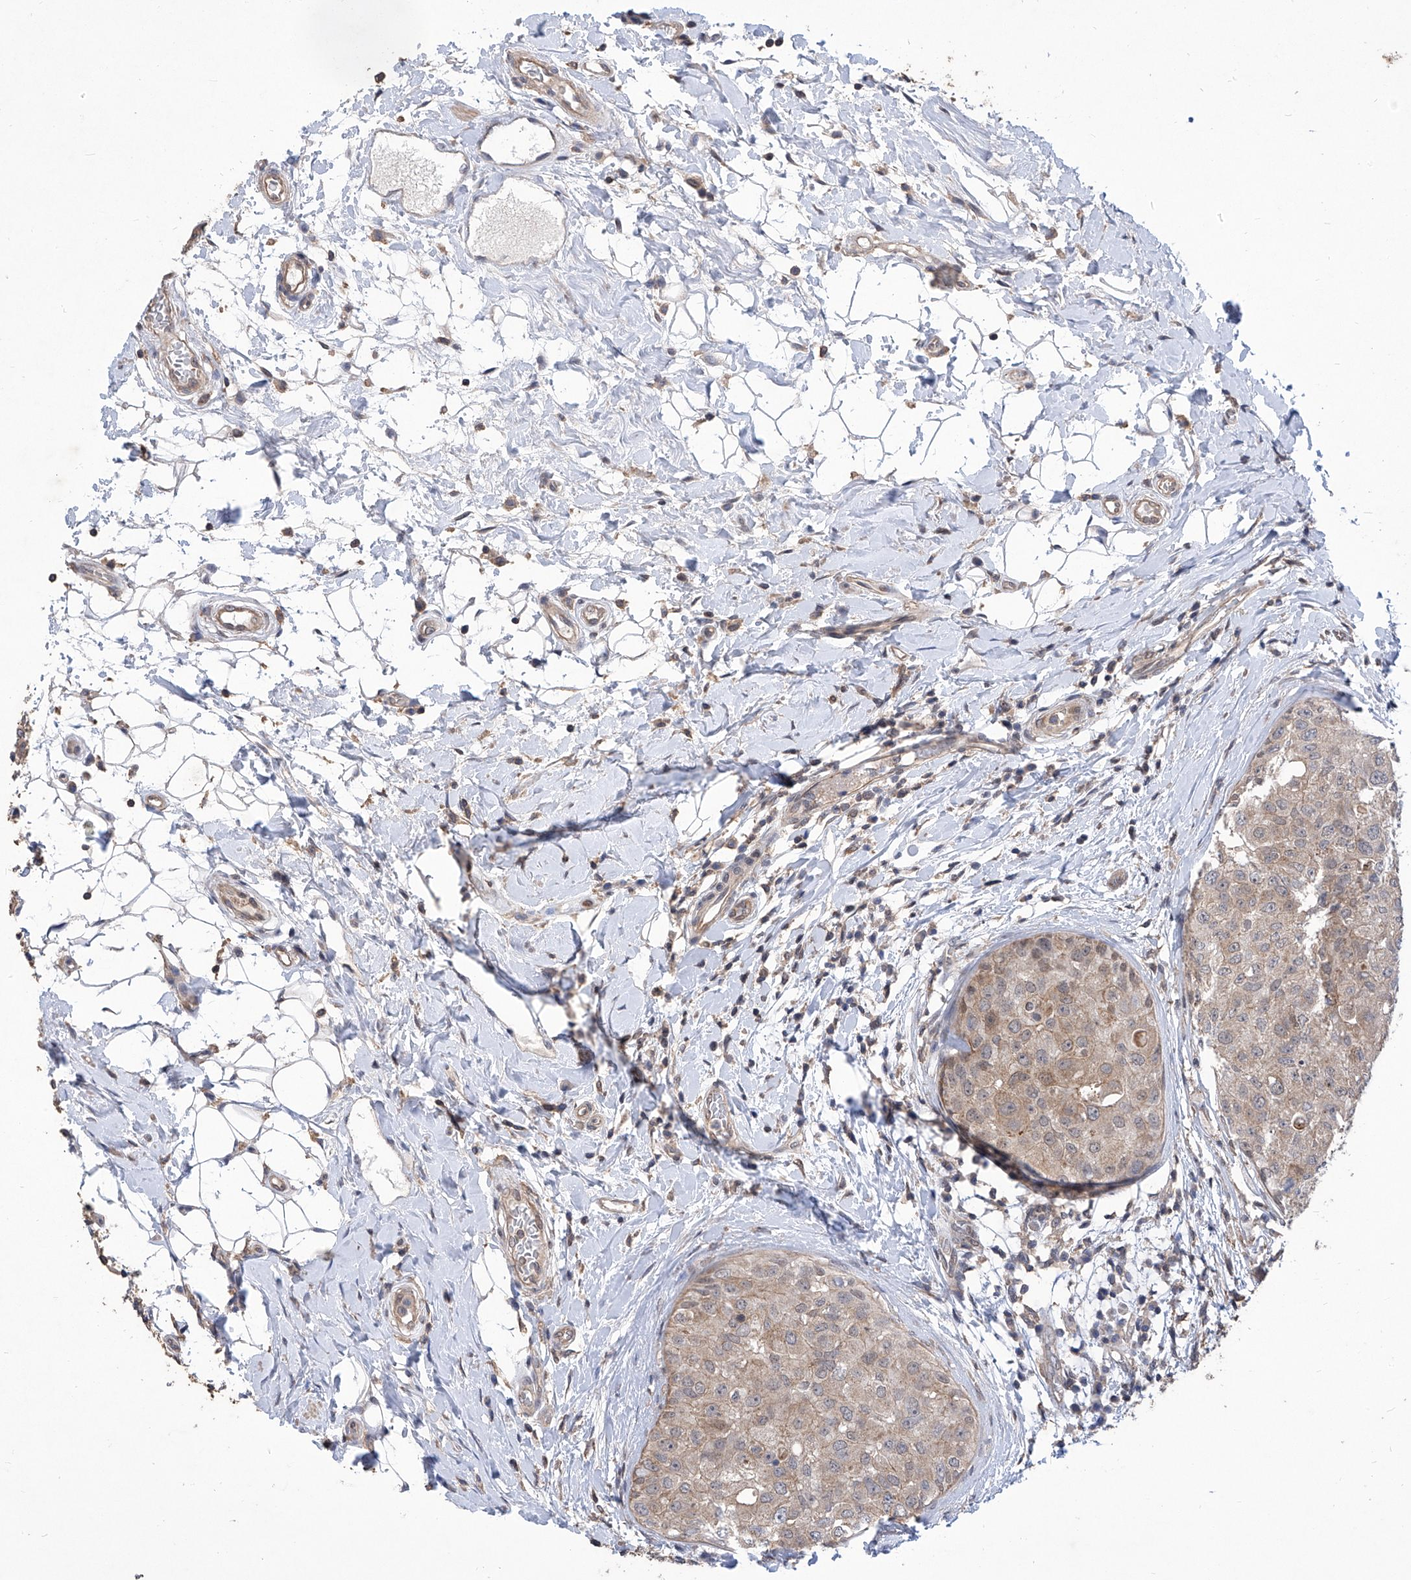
{"staining": {"intensity": "weak", "quantity": "25%-75%", "location": "cytoplasmic/membranous"}, "tissue": "breast cancer", "cell_type": "Tumor cells", "image_type": "cancer", "snomed": [{"axis": "morphology", "description": "Duct carcinoma"}, {"axis": "topography", "description": "Breast"}], "caption": "The immunohistochemical stain shows weak cytoplasmic/membranous positivity in tumor cells of breast cancer tissue.", "gene": "KIFC2", "patient": {"sex": "female", "age": 27}}